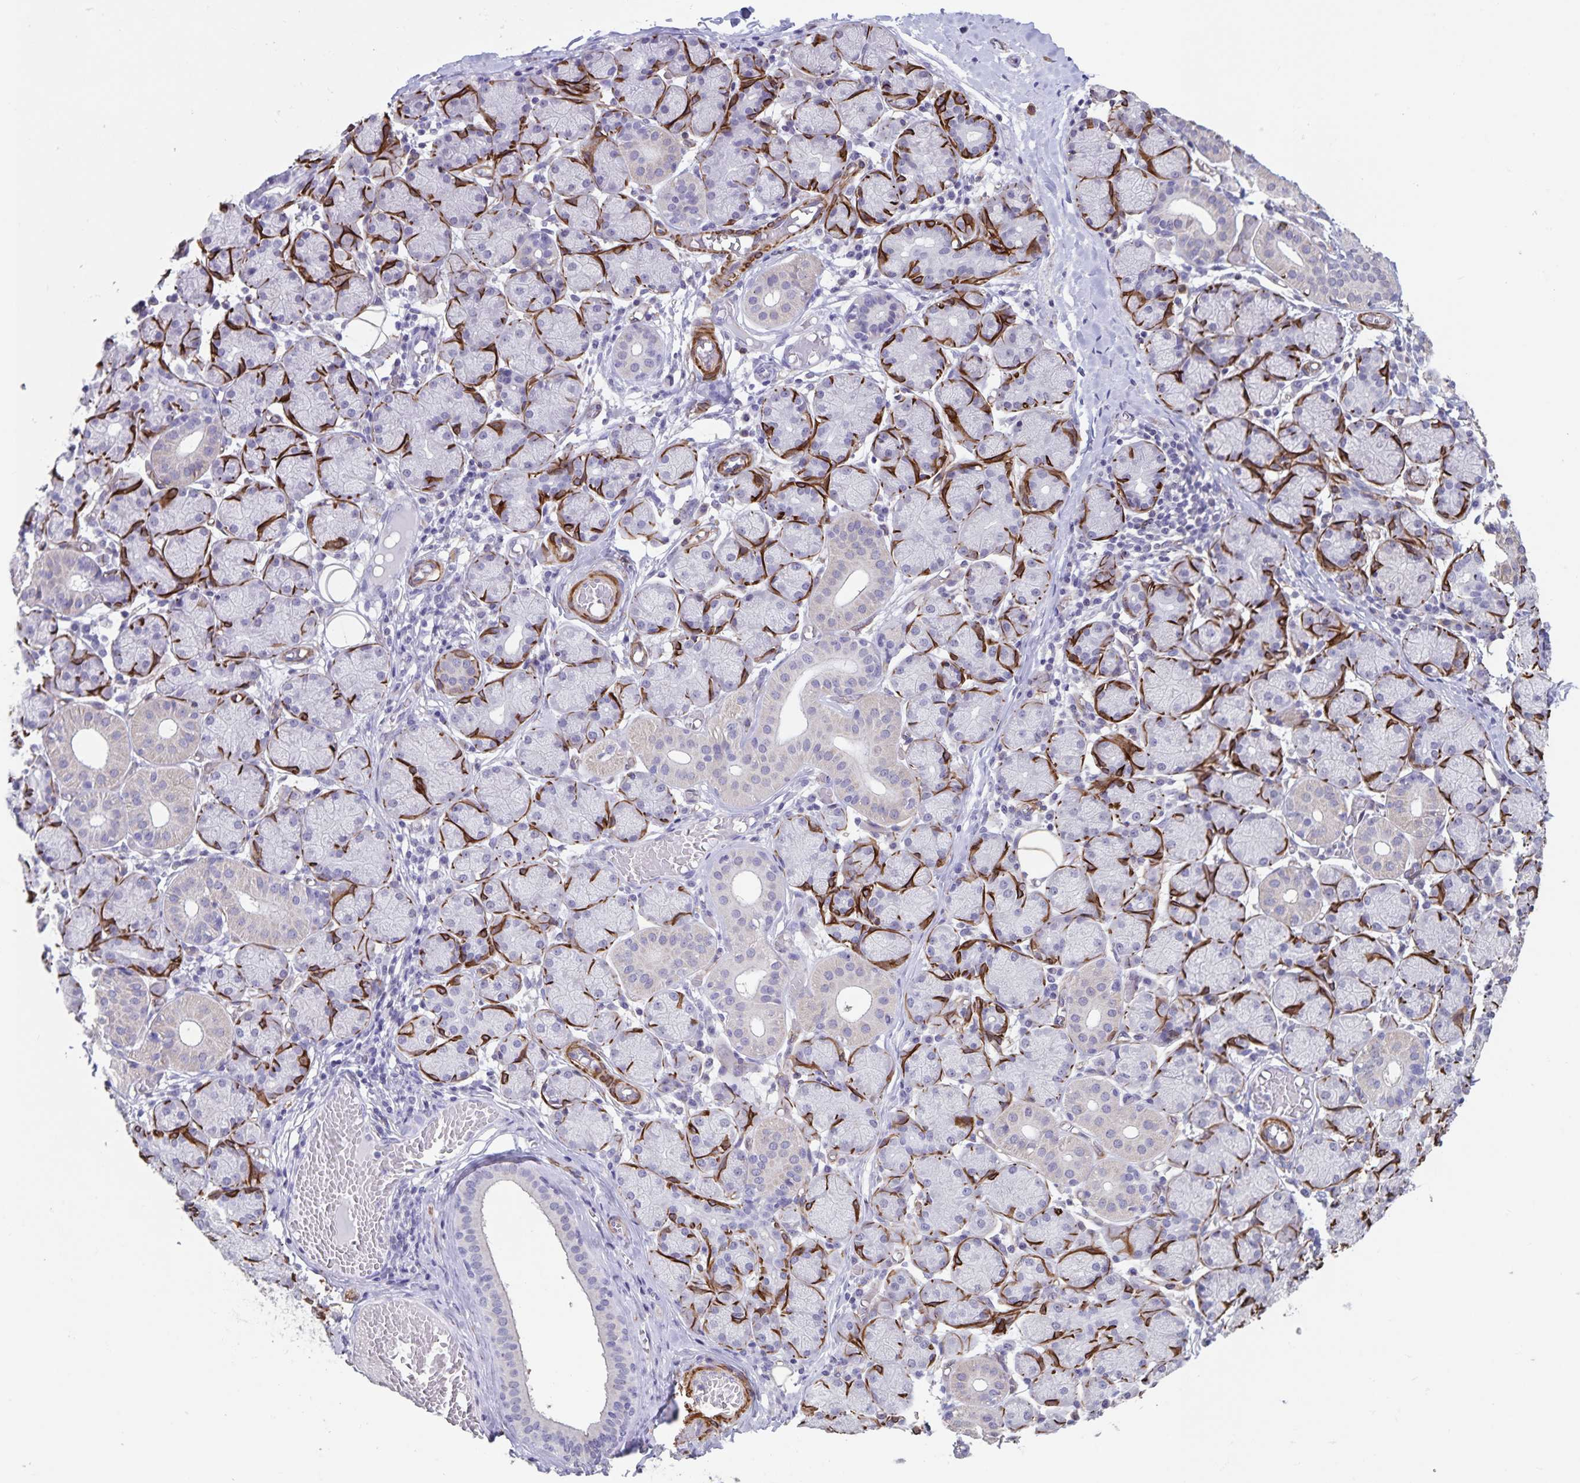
{"staining": {"intensity": "negative", "quantity": "none", "location": "none"}, "tissue": "salivary gland", "cell_type": "Glandular cells", "image_type": "normal", "snomed": [{"axis": "morphology", "description": "Normal tissue, NOS"}, {"axis": "topography", "description": "Salivary gland"}], "caption": "Image shows no protein staining in glandular cells of unremarkable salivary gland. (Immunohistochemistry, brightfield microscopy, high magnification).", "gene": "SYNM", "patient": {"sex": "female", "age": 24}}